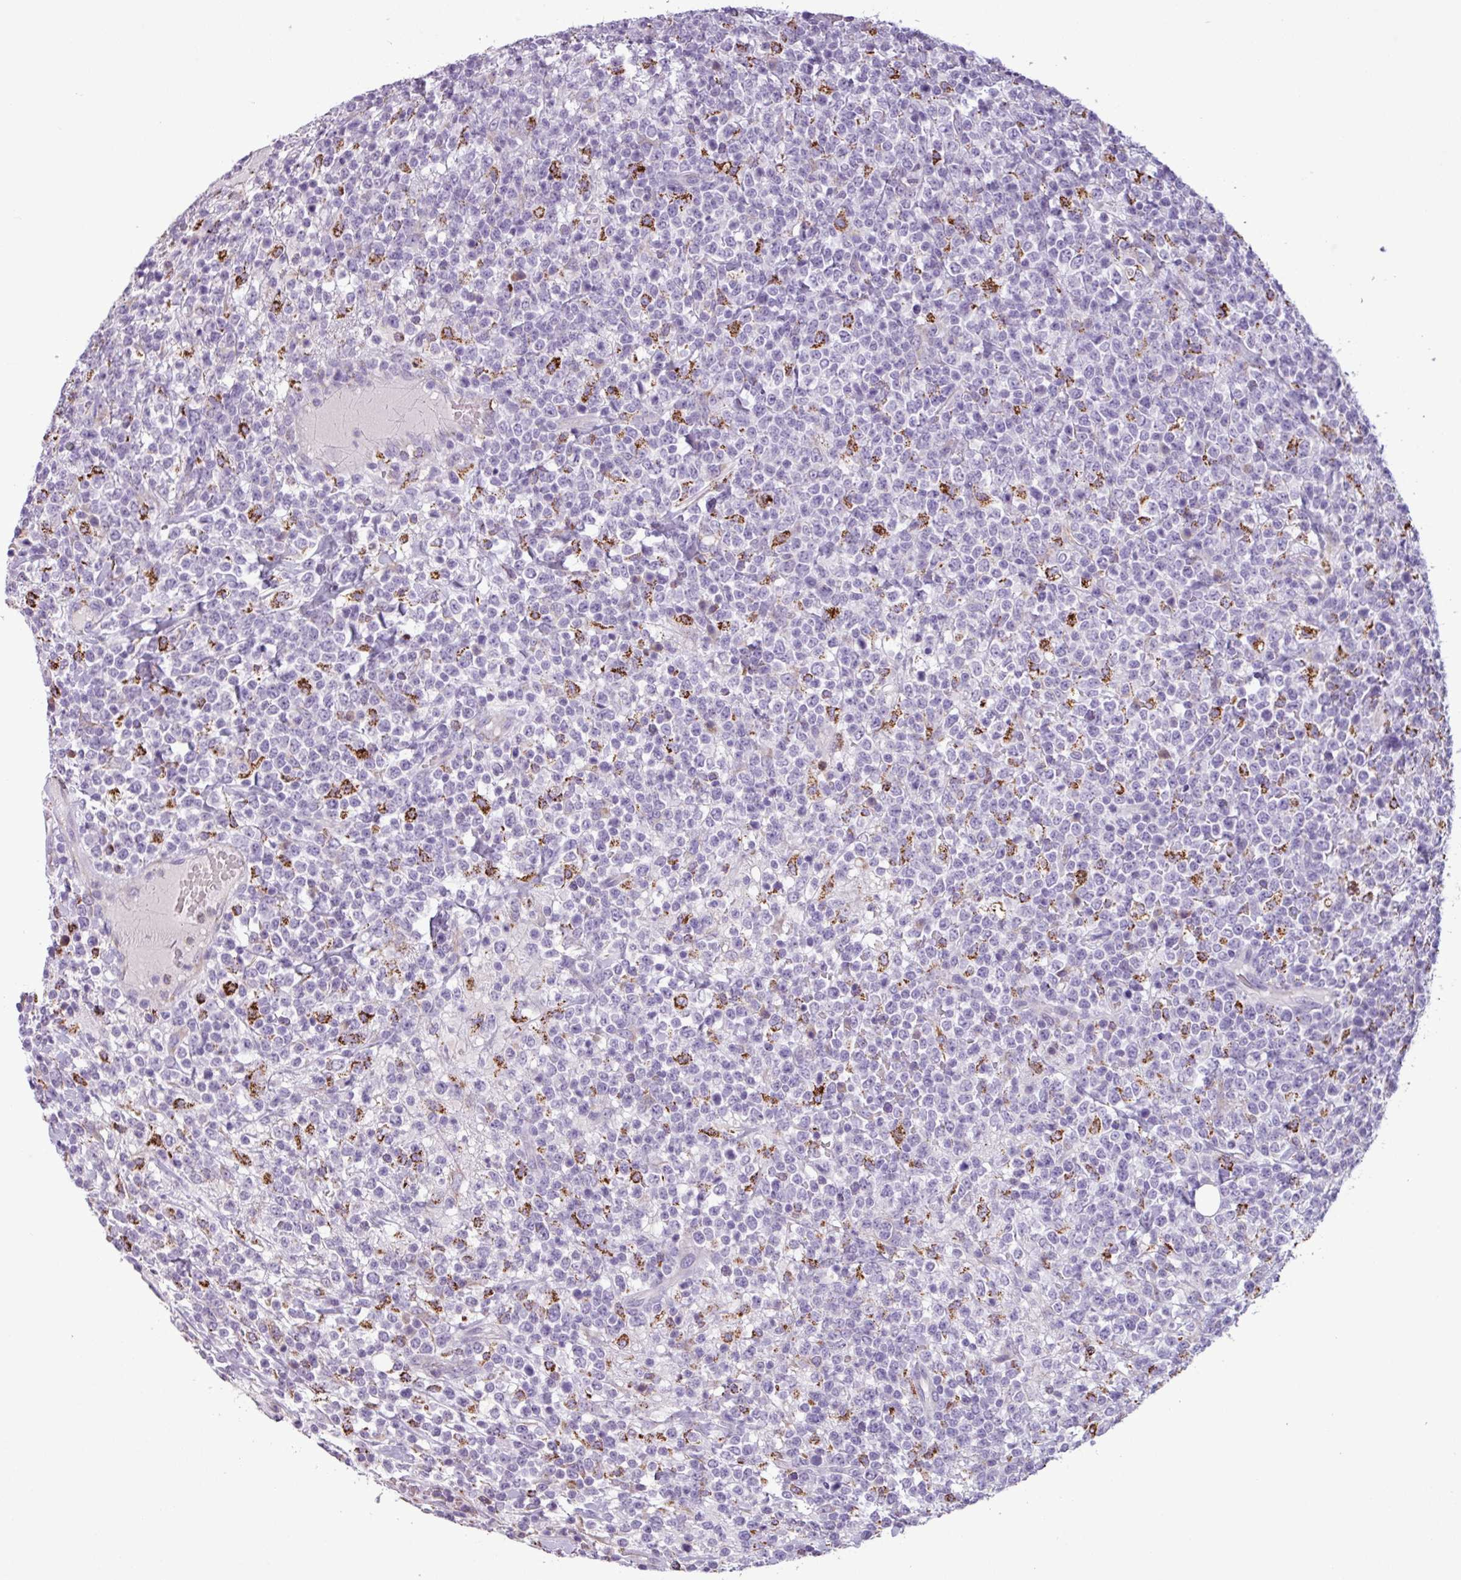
{"staining": {"intensity": "negative", "quantity": "none", "location": "none"}, "tissue": "lymphoma", "cell_type": "Tumor cells", "image_type": "cancer", "snomed": [{"axis": "morphology", "description": "Malignant lymphoma, non-Hodgkin's type, High grade"}, {"axis": "topography", "description": "Colon"}], "caption": "Lymphoma was stained to show a protein in brown. There is no significant expression in tumor cells. (DAB (3,3'-diaminobenzidine) immunohistochemistry visualized using brightfield microscopy, high magnification).", "gene": "ZNF667", "patient": {"sex": "female", "age": 53}}